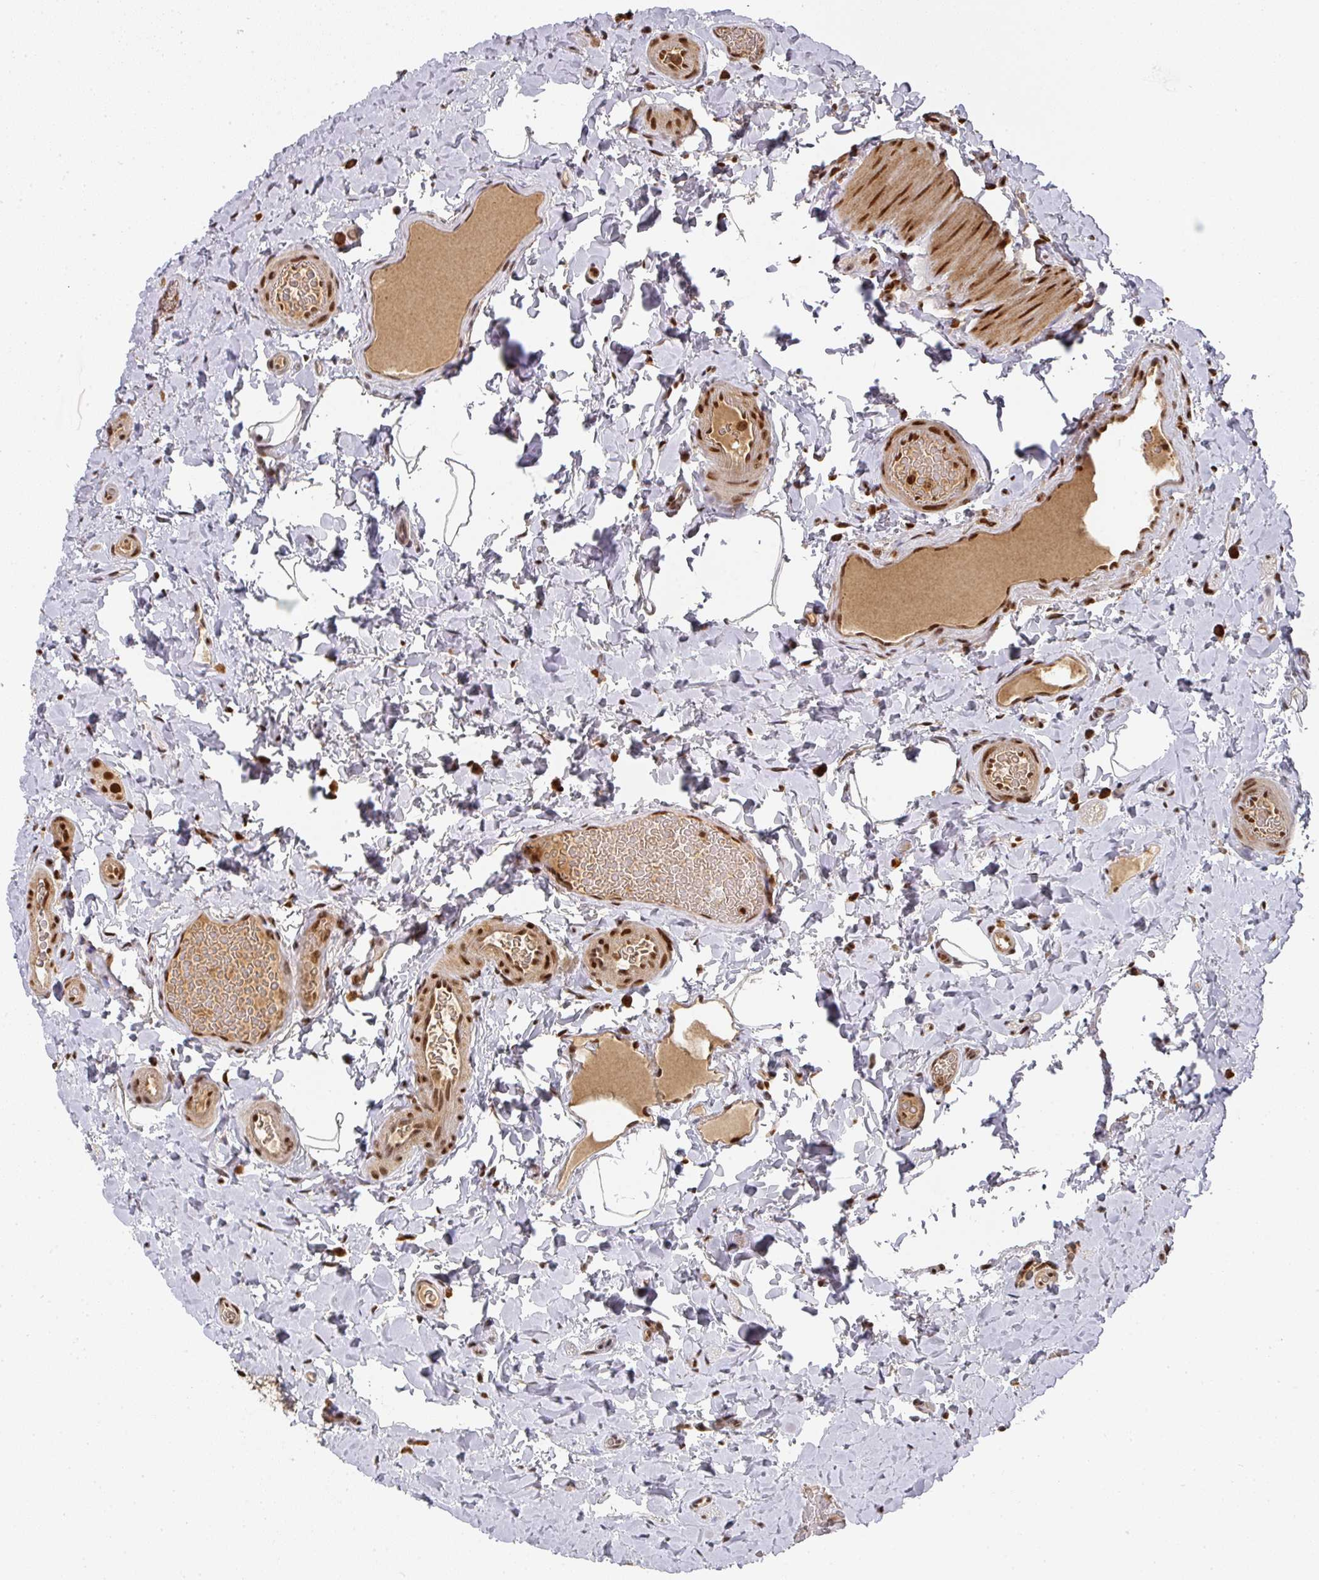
{"staining": {"intensity": "strong", "quantity": ">75%", "location": "nuclear"}, "tissue": "colon", "cell_type": "Endothelial cells", "image_type": "normal", "snomed": [{"axis": "morphology", "description": "Normal tissue, NOS"}, {"axis": "topography", "description": "Colon"}], "caption": "Protein staining shows strong nuclear staining in about >75% of endothelial cells in unremarkable colon.", "gene": "DIDO1", "patient": {"sex": "male", "age": 46}}